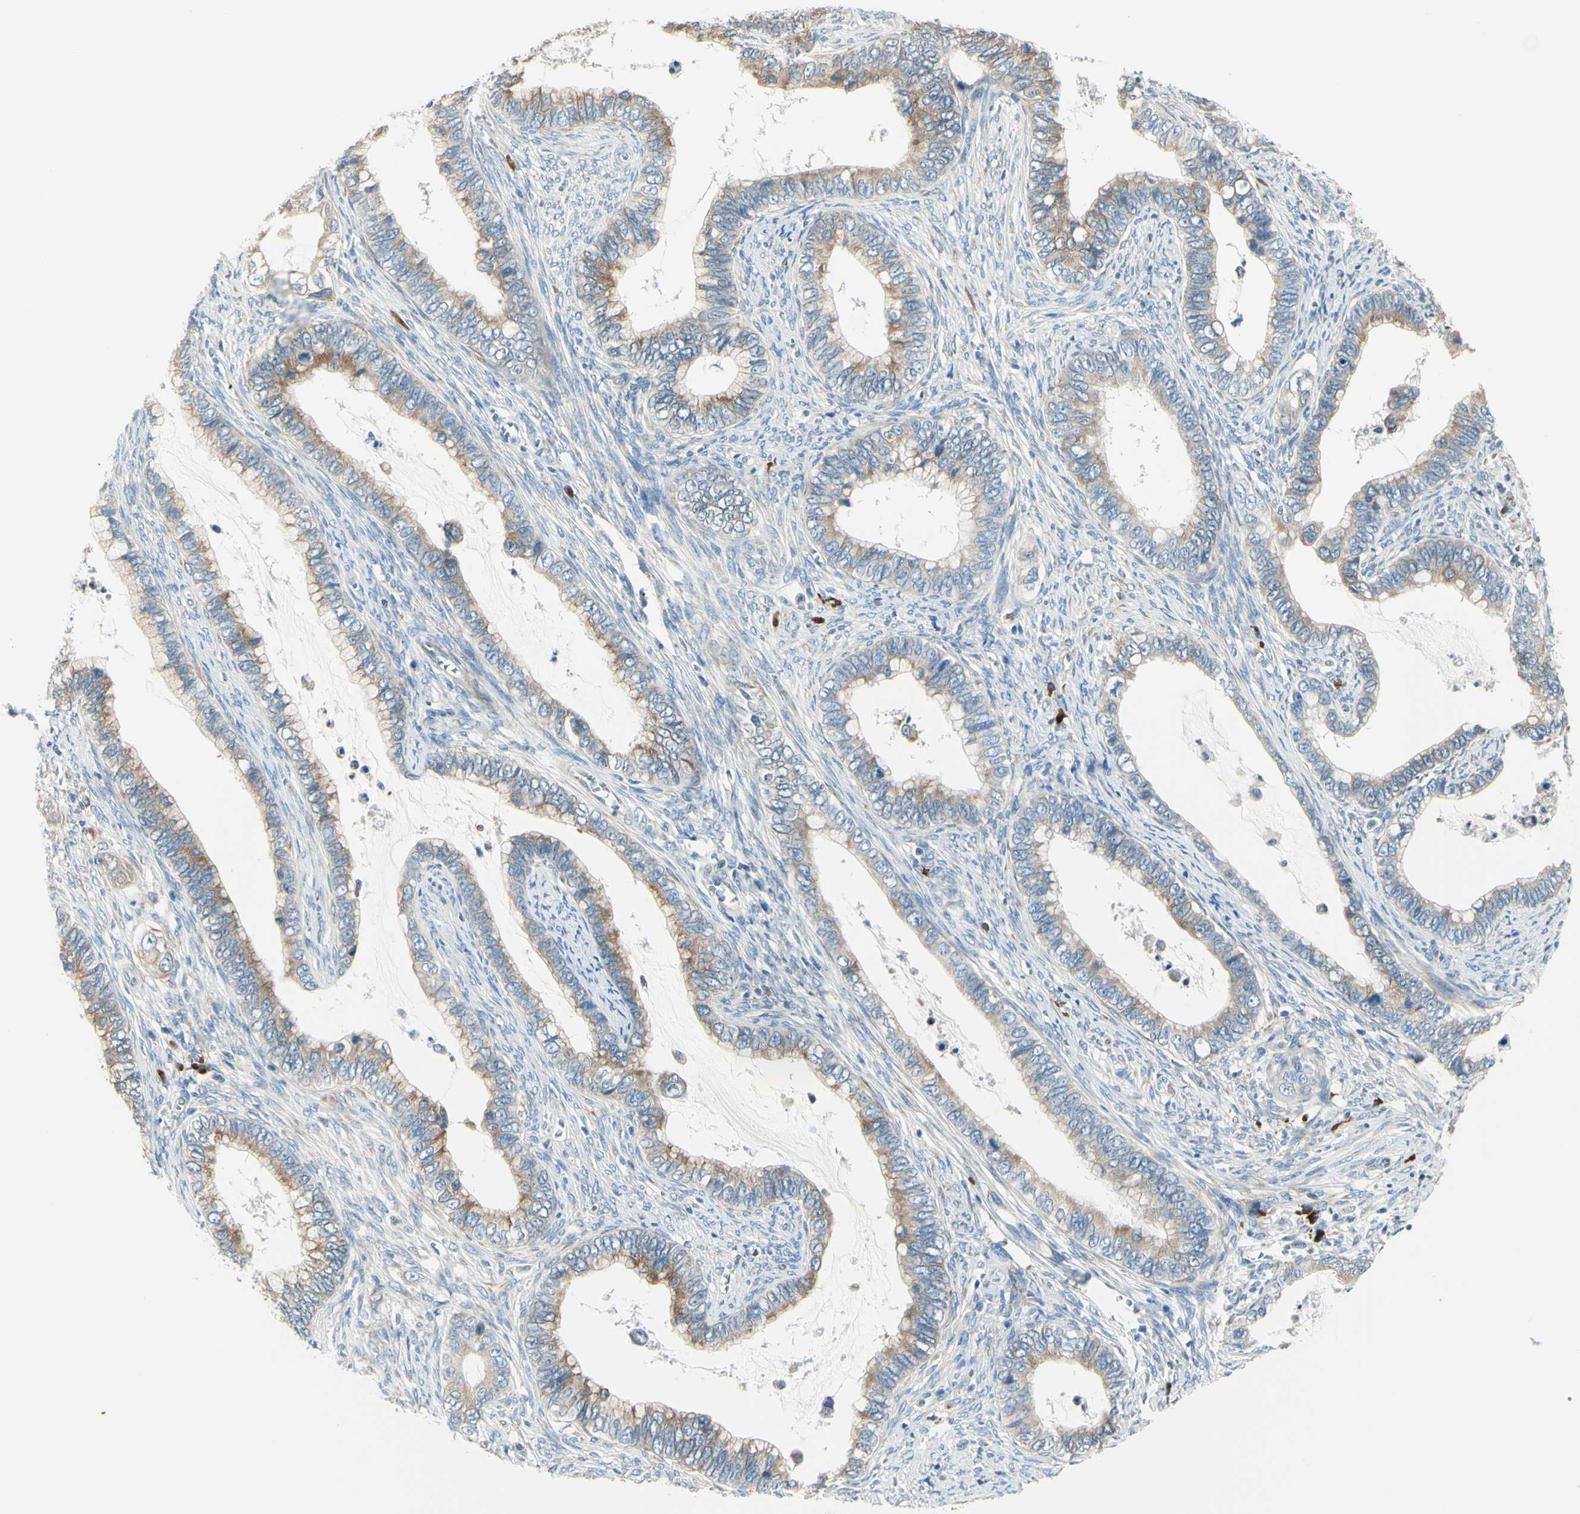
{"staining": {"intensity": "weak", "quantity": ">75%", "location": "cytoplasmic/membranous"}, "tissue": "cervical cancer", "cell_type": "Tumor cells", "image_type": "cancer", "snomed": [{"axis": "morphology", "description": "Adenocarcinoma, NOS"}, {"axis": "topography", "description": "Cervix"}], "caption": "Protein analysis of cervical adenocarcinoma tissue displays weak cytoplasmic/membranous positivity in approximately >75% of tumor cells.", "gene": "SELENOS", "patient": {"sex": "female", "age": 44}}